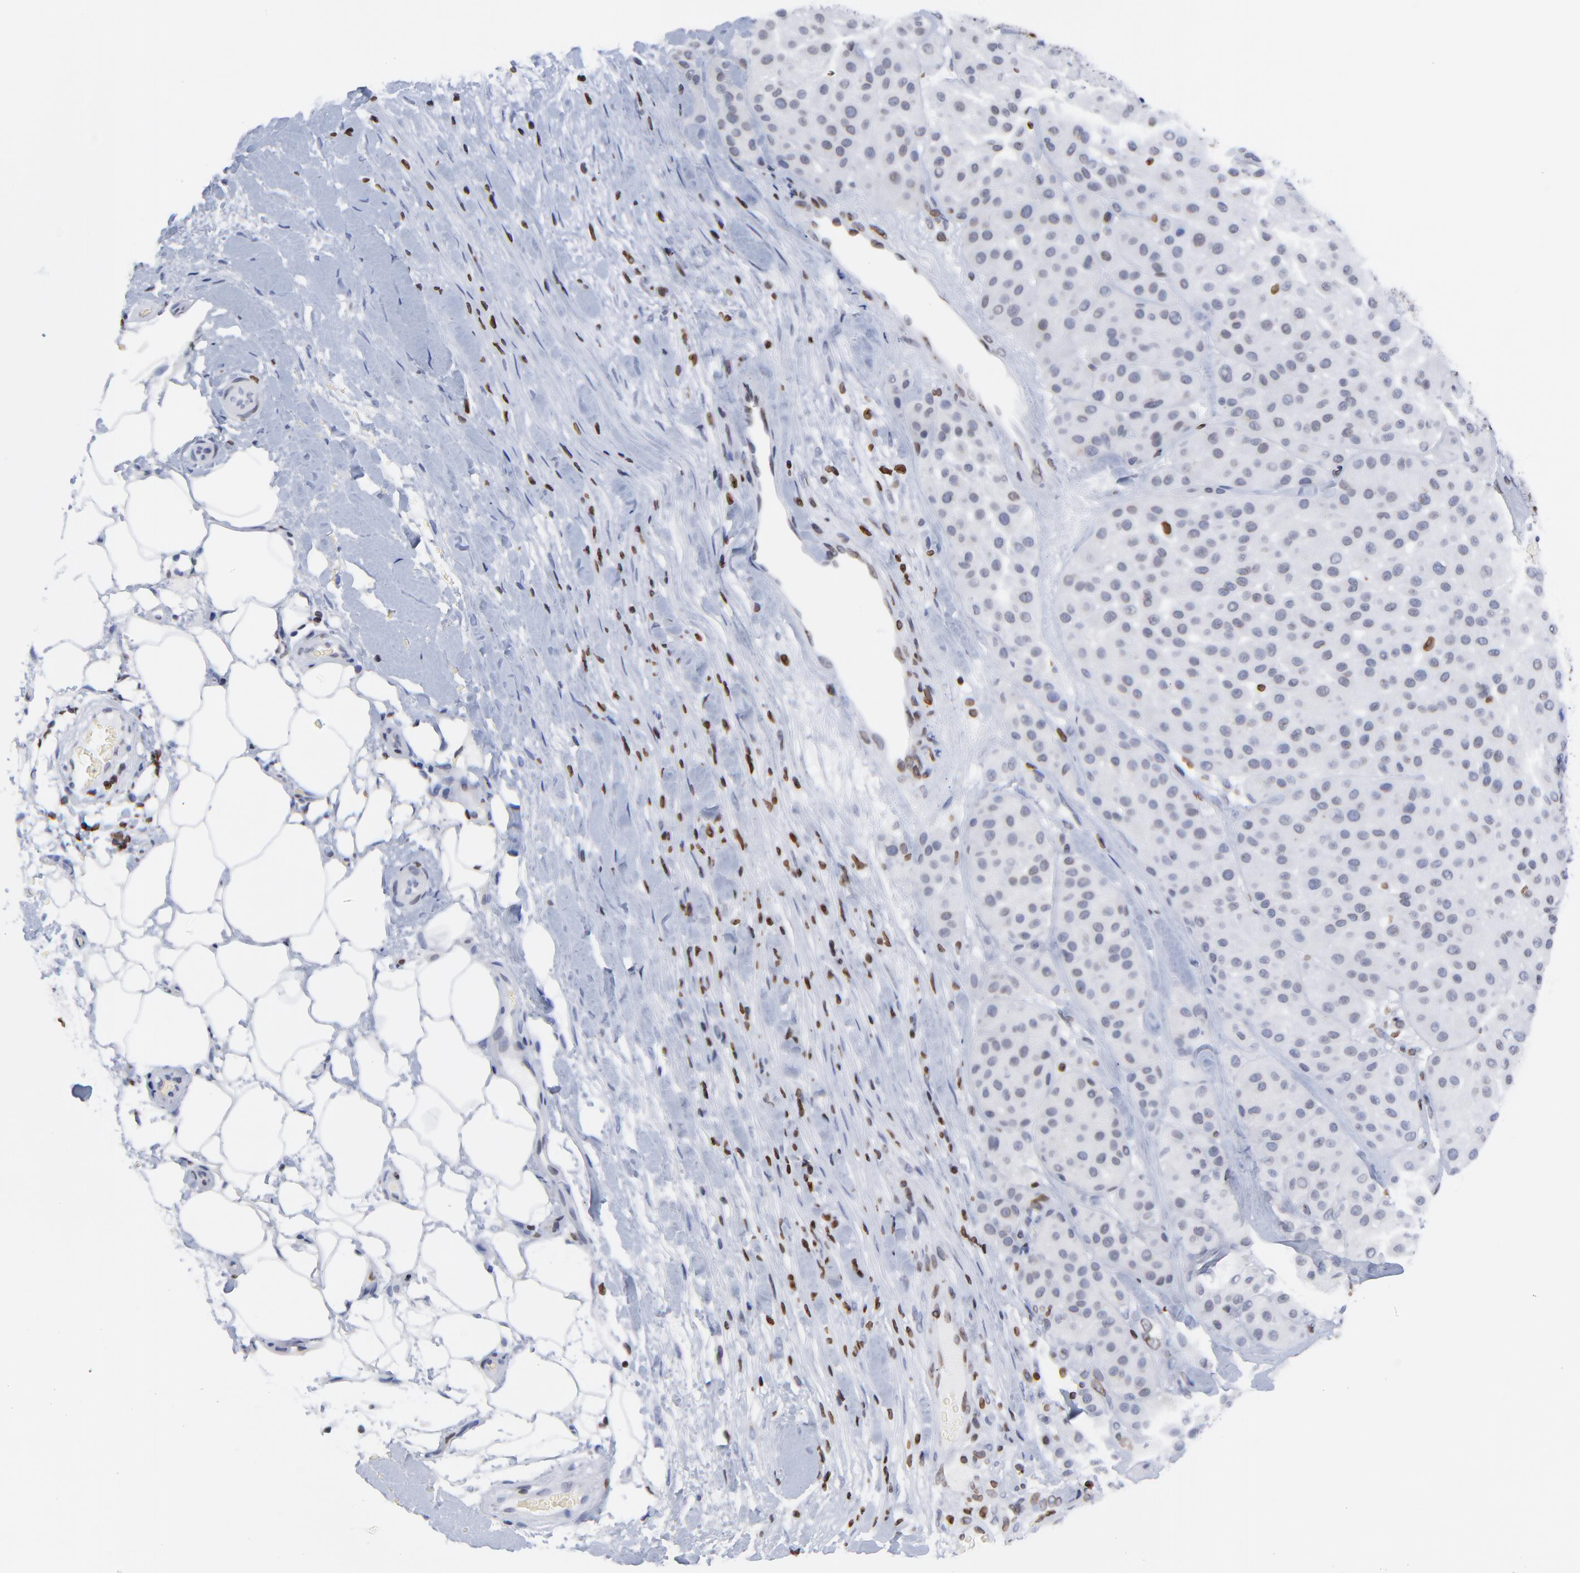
{"staining": {"intensity": "weak", "quantity": "<25%", "location": "nuclear"}, "tissue": "melanoma", "cell_type": "Tumor cells", "image_type": "cancer", "snomed": [{"axis": "morphology", "description": "Normal tissue, NOS"}, {"axis": "morphology", "description": "Malignant melanoma, Metastatic site"}, {"axis": "topography", "description": "Skin"}], "caption": "Tumor cells show no significant staining in melanoma.", "gene": "THAP7", "patient": {"sex": "male", "age": 41}}